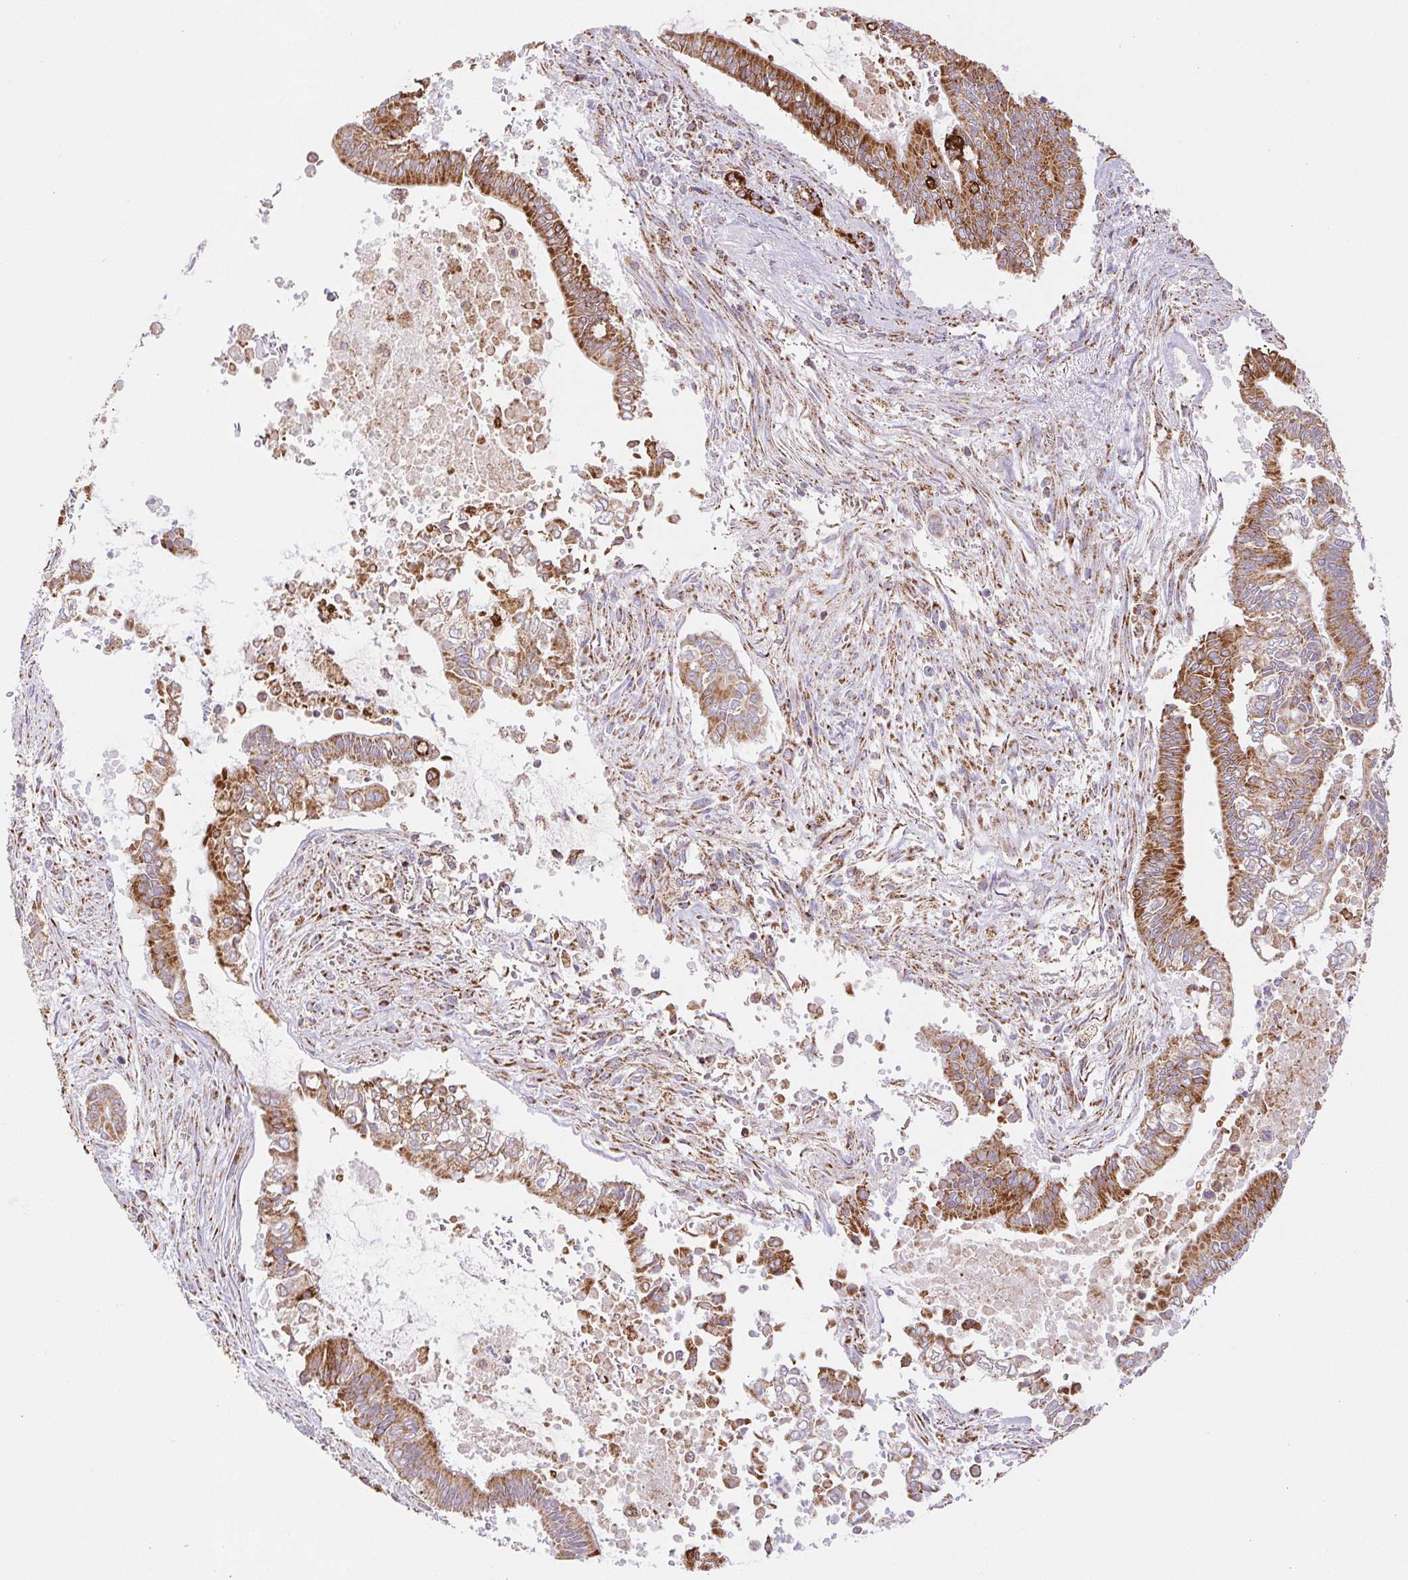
{"staining": {"intensity": "strong", "quantity": ">75%", "location": "cytoplasmic/membranous"}, "tissue": "pancreatic cancer", "cell_type": "Tumor cells", "image_type": "cancer", "snomed": [{"axis": "morphology", "description": "Adenocarcinoma, NOS"}, {"axis": "topography", "description": "Pancreas"}], "caption": "Pancreatic cancer (adenocarcinoma) stained with immunohistochemistry reveals strong cytoplasmic/membranous positivity in approximately >75% of tumor cells.", "gene": "NIPSNAP2", "patient": {"sex": "male", "age": 68}}